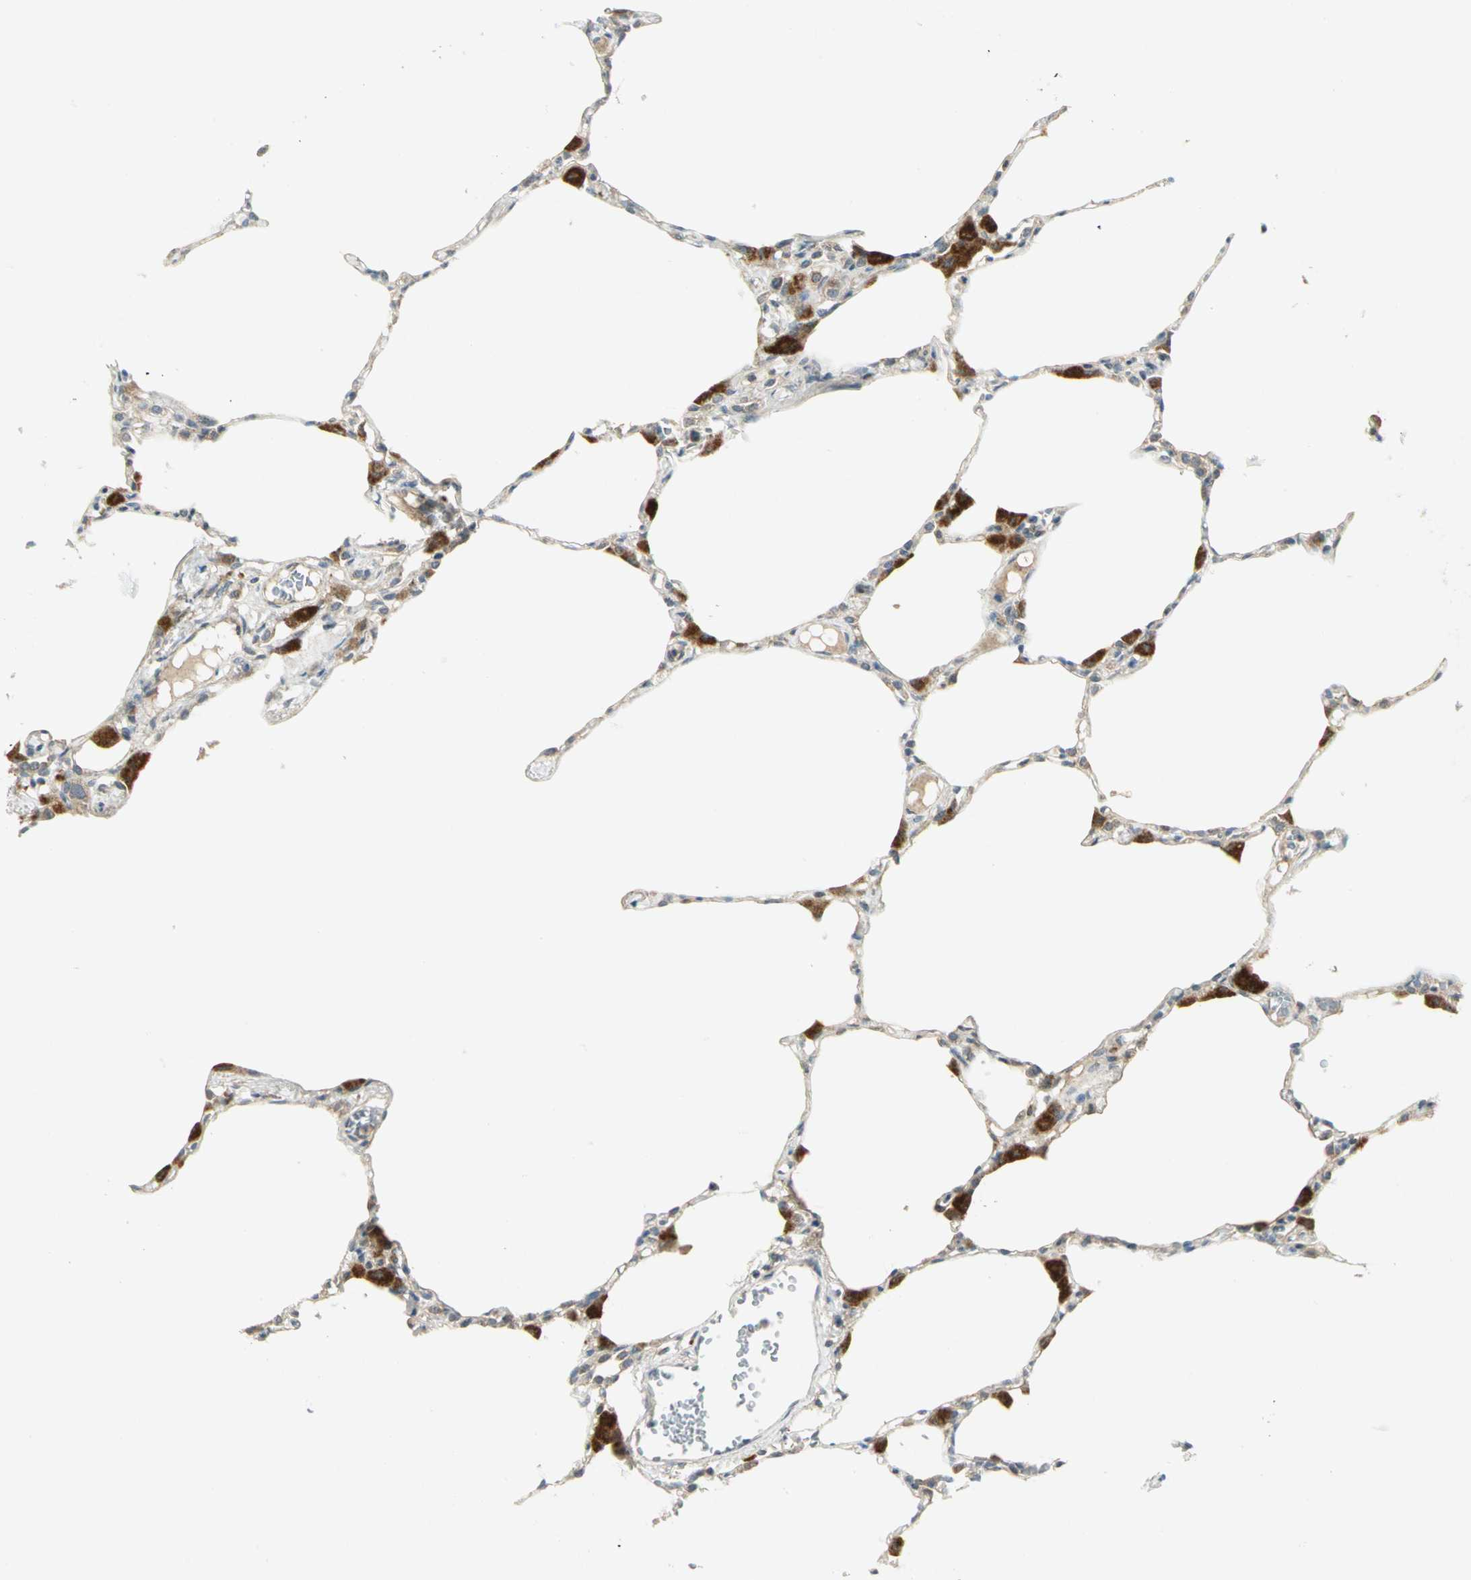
{"staining": {"intensity": "negative", "quantity": "none", "location": "none"}, "tissue": "lung", "cell_type": "Alveolar cells", "image_type": "normal", "snomed": [{"axis": "morphology", "description": "Normal tissue, NOS"}, {"axis": "topography", "description": "Lung"}], "caption": "IHC micrograph of benign lung stained for a protein (brown), which shows no positivity in alveolar cells.", "gene": "MAPK8IP3", "patient": {"sex": "female", "age": 49}}